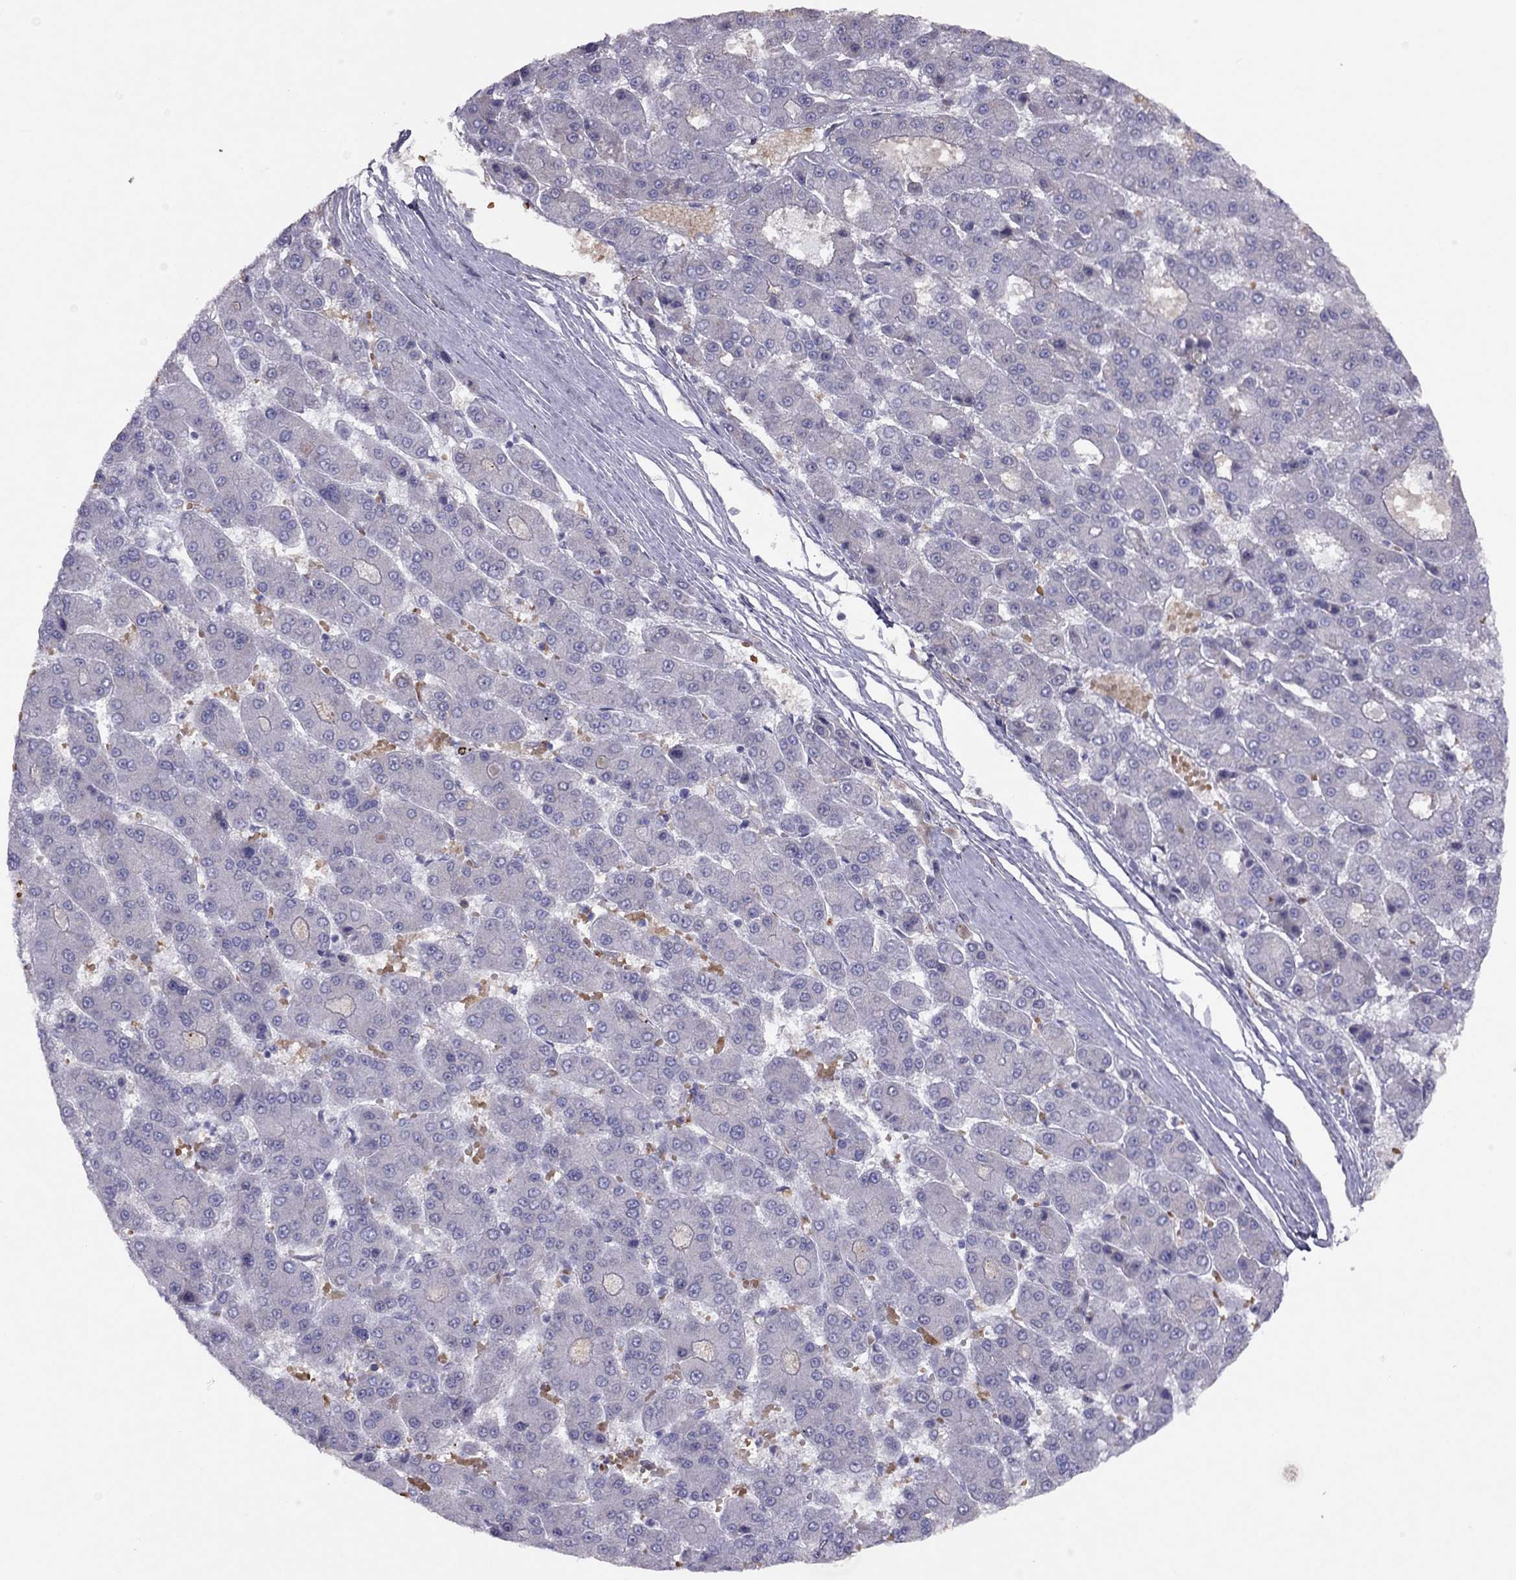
{"staining": {"intensity": "negative", "quantity": "none", "location": "none"}, "tissue": "liver cancer", "cell_type": "Tumor cells", "image_type": "cancer", "snomed": [{"axis": "morphology", "description": "Carcinoma, Hepatocellular, NOS"}, {"axis": "topography", "description": "Liver"}], "caption": "IHC histopathology image of neoplastic tissue: human hepatocellular carcinoma (liver) stained with DAB demonstrates no significant protein staining in tumor cells. Brightfield microscopy of immunohistochemistry (IHC) stained with DAB (3,3'-diaminobenzidine) (brown) and hematoxylin (blue), captured at high magnification.", "gene": "RHD", "patient": {"sex": "male", "age": 70}}